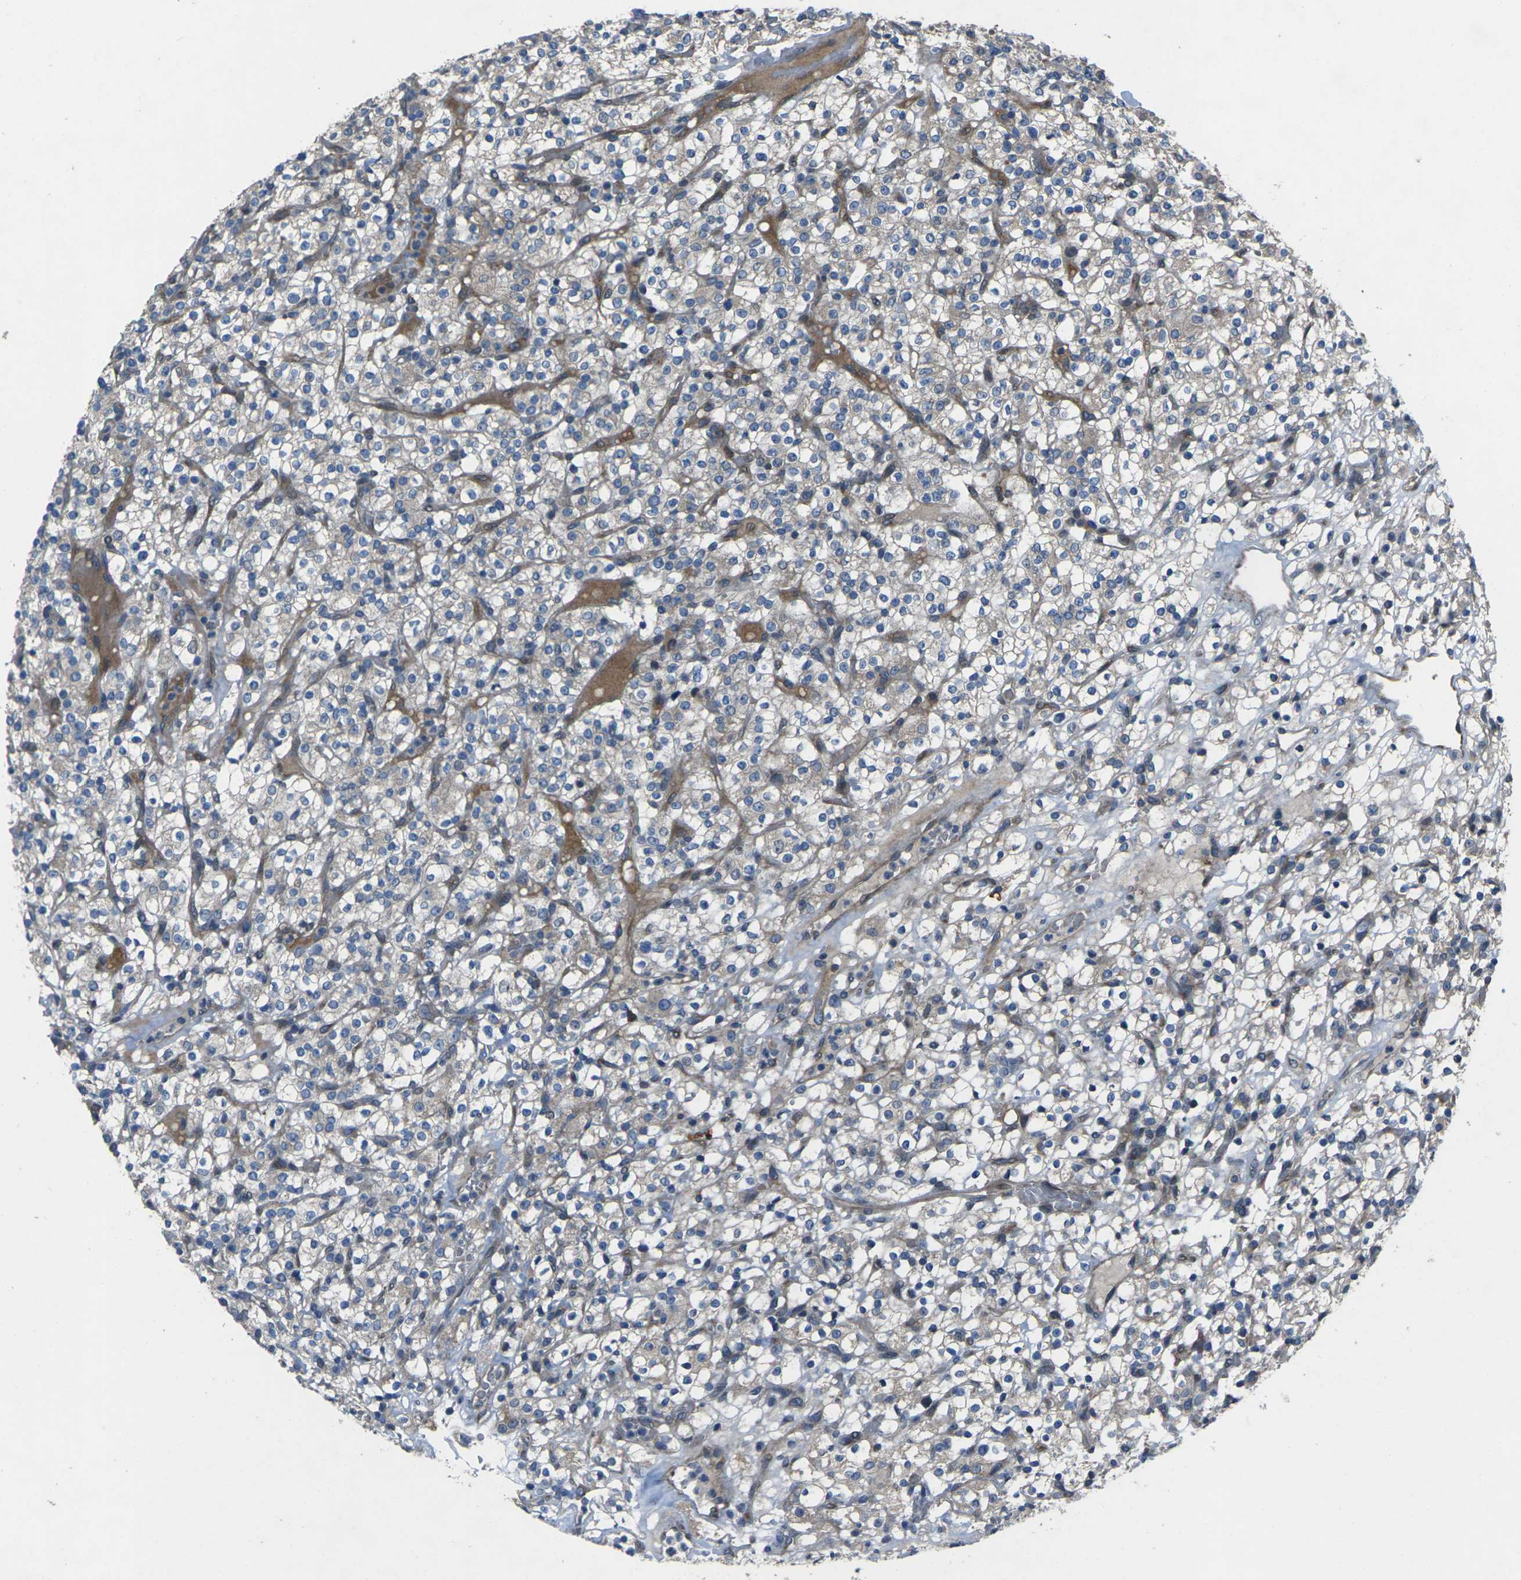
{"staining": {"intensity": "weak", "quantity": ">75%", "location": "cytoplasmic/membranous"}, "tissue": "renal cancer", "cell_type": "Tumor cells", "image_type": "cancer", "snomed": [{"axis": "morphology", "description": "Normal tissue, NOS"}, {"axis": "morphology", "description": "Adenocarcinoma, NOS"}, {"axis": "topography", "description": "Kidney"}], "caption": "The image shows staining of adenocarcinoma (renal), revealing weak cytoplasmic/membranous protein staining (brown color) within tumor cells. (brown staining indicates protein expression, while blue staining denotes nuclei).", "gene": "EDNRA", "patient": {"sex": "female", "age": 72}}